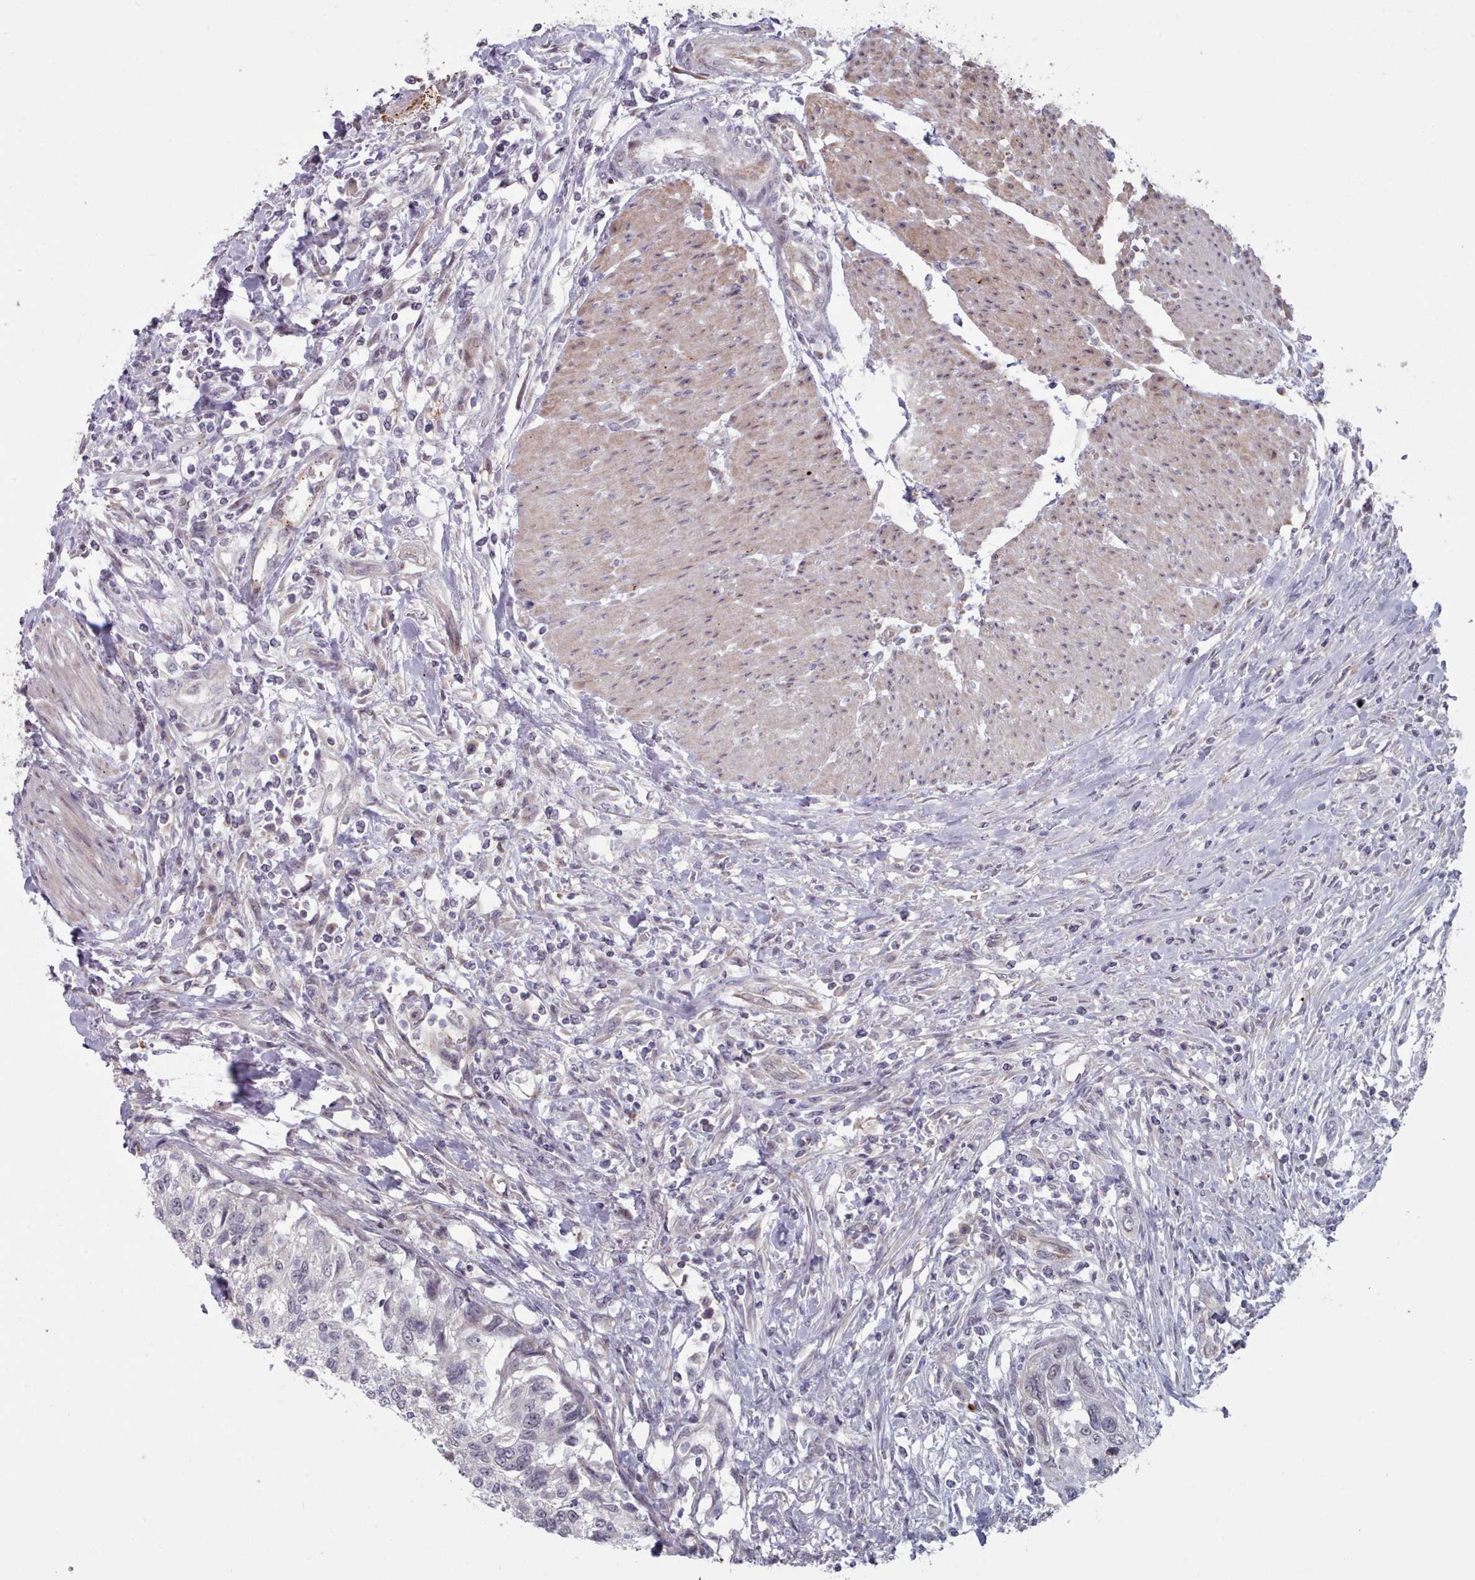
{"staining": {"intensity": "negative", "quantity": "none", "location": "none"}, "tissue": "urothelial cancer", "cell_type": "Tumor cells", "image_type": "cancer", "snomed": [{"axis": "morphology", "description": "Urothelial carcinoma, High grade"}, {"axis": "topography", "description": "Urinary bladder"}], "caption": "Immunohistochemistry micrograph of neoplastic tissue: human urothelial carcinoma (high-grade) stained with DAB shows no significant protein positivity in tumor cells.", "gene": "TRARG1", "patient": {"sex": "female", "age": 60}}